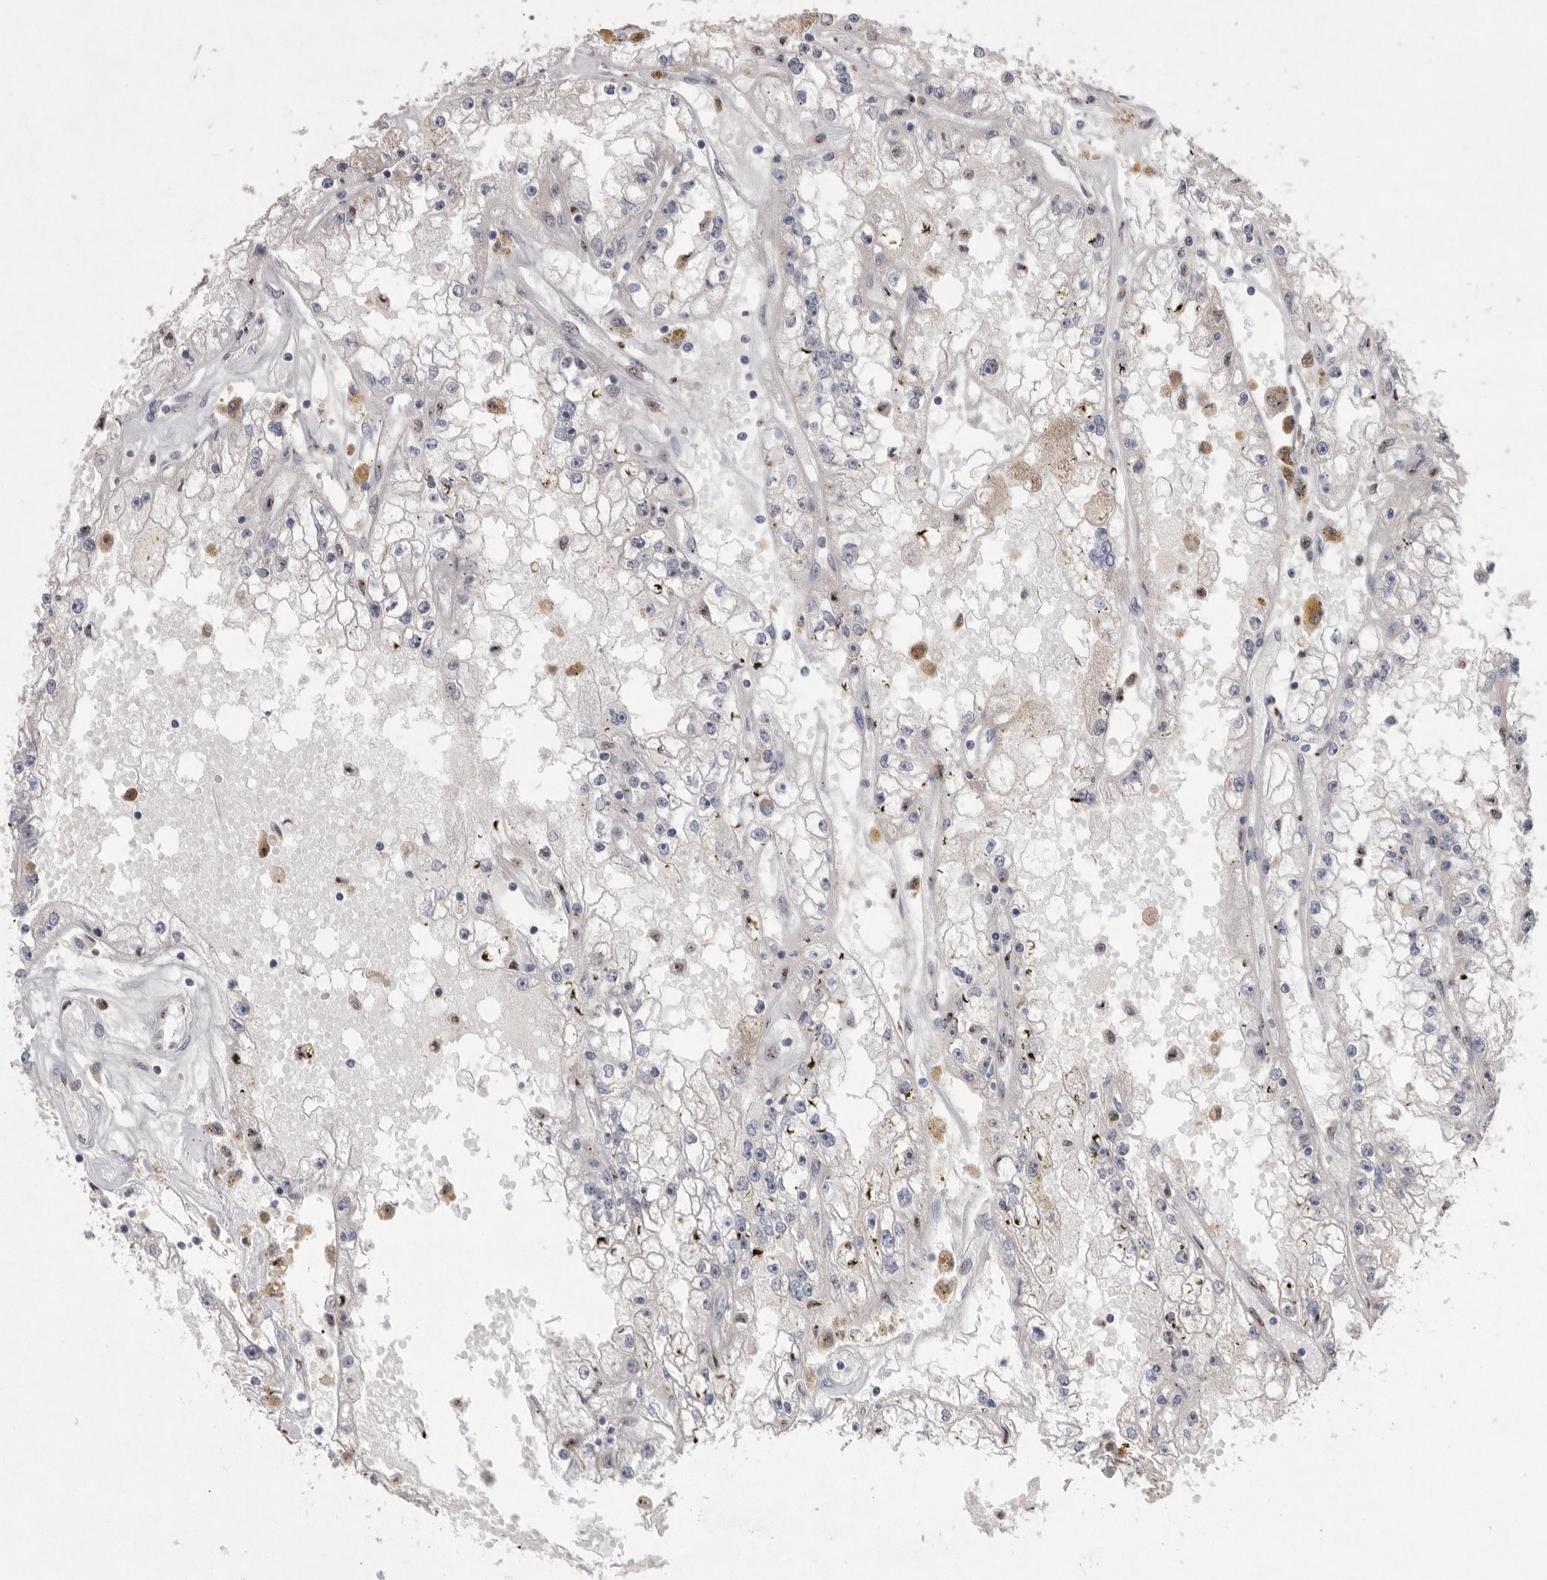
{"staining": {"intensity": "negative", "quantity": "none", "location": "none"}, "tissue": "renal cancer", "cell_type": "Tumor cells", "image_type": "cancer", "snomed": [{"axis": "morphology", "description": "Adenocarcinoma, NOS"}, {"axis": "topography", "description": "Kidney"}], "caption": "High magnification brightfield microscopy of adenocarcinoma (renal) stained with DAB (brown) and counterstained with hematoxylin (blue): tumor cells show no significant positivity.", "gene": "HUS1", "patient": {"sex": "male", "age": 56}}